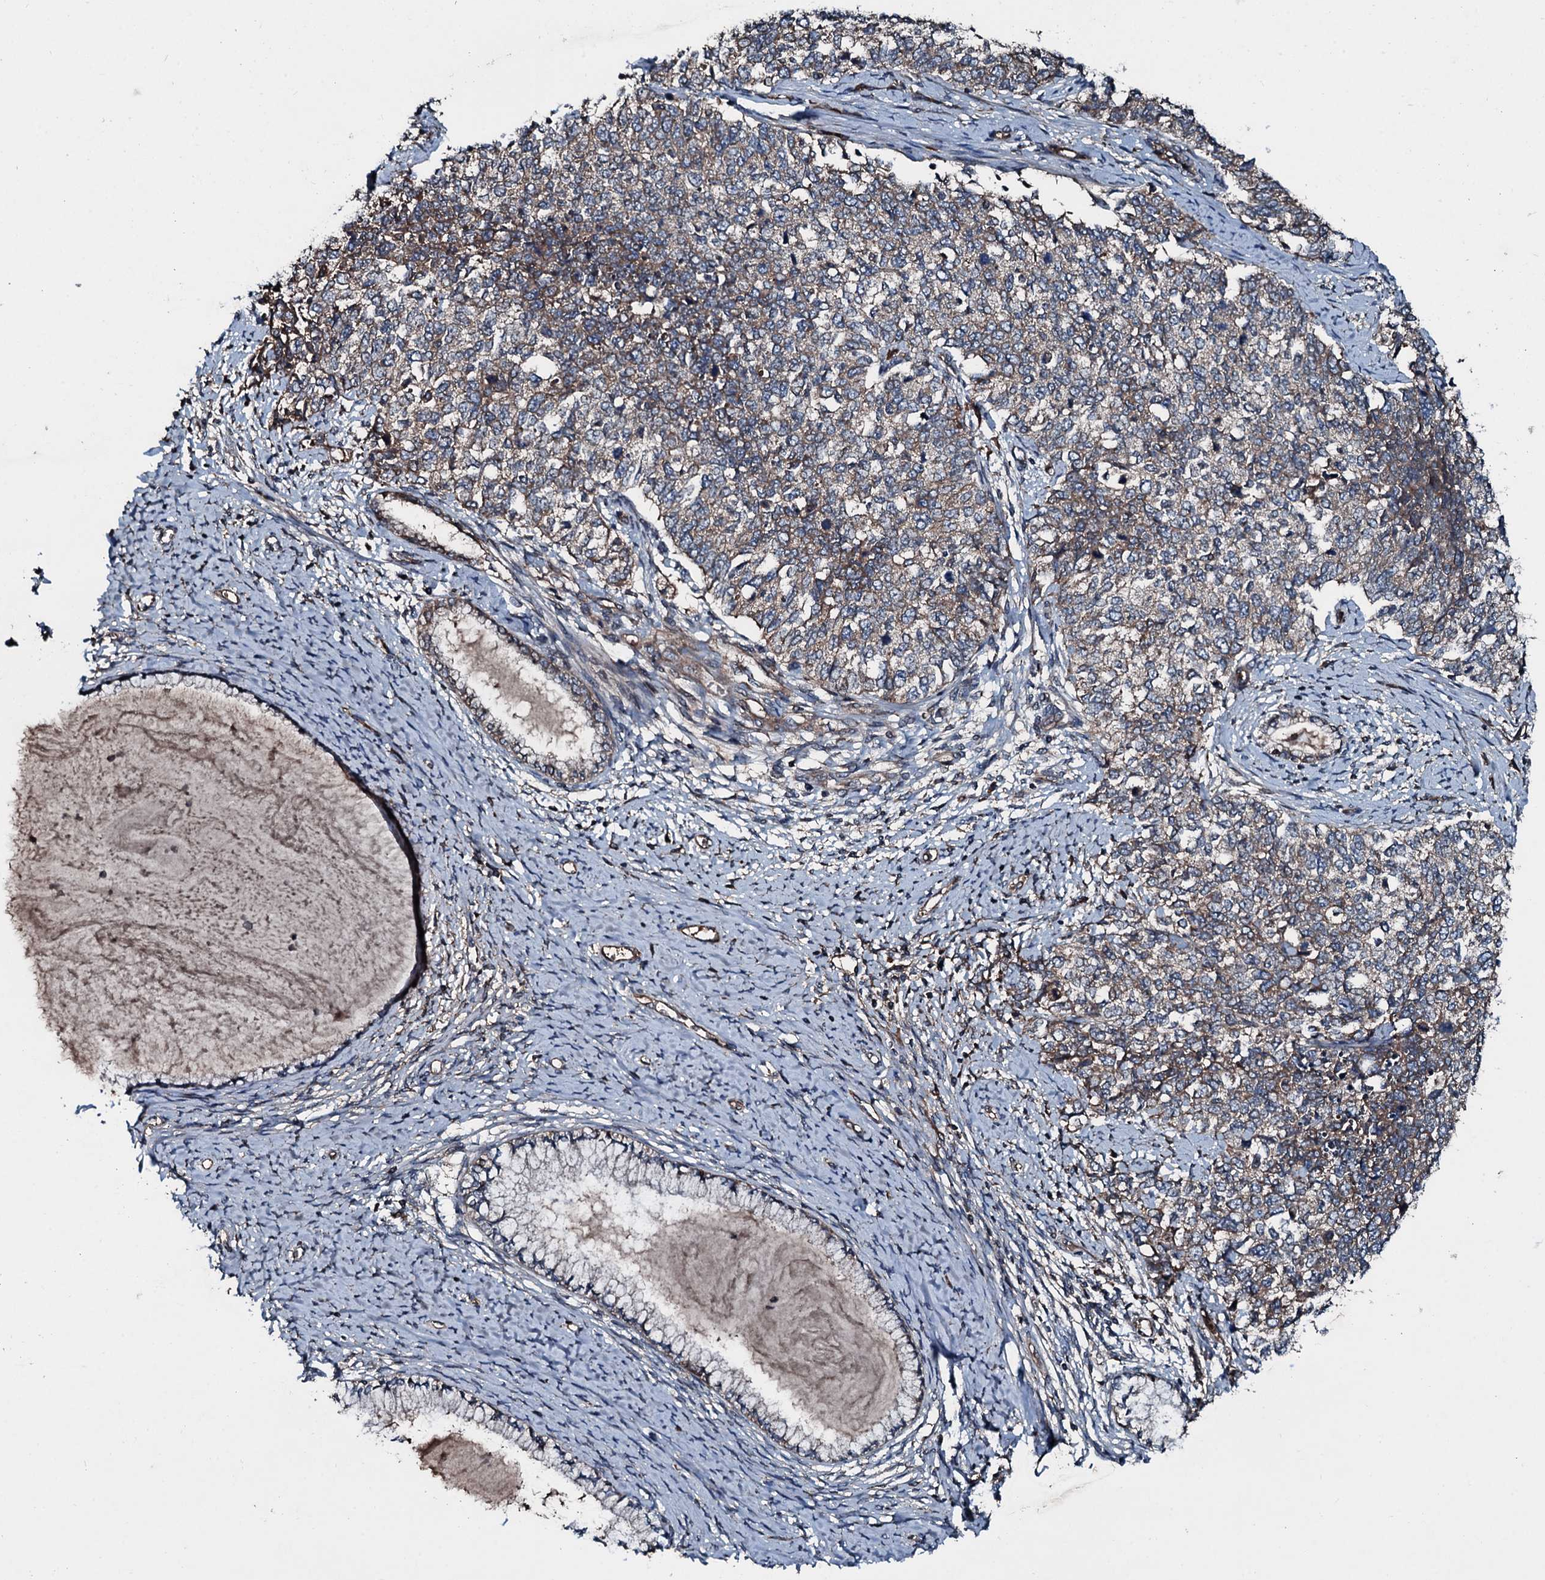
{"staining": {"intensity": "moderate", "quantity": ">75%", "location": "cytoplasmic/membranous"}, "tissue": "cervical cancer", "cell_type": "Tumor cells", "image_type": "cancer", "snomed": [{"axis": "morphology", "description": "Squamous cell carcinoma, NOS"}, {"axis": "topography", "description": "Cervix"}], "caption": "This is an image of immunohistochemistry staining of cervical cancer (squamous cell carcinoma), which shows moderate staining in the cytoplasmic/membranous of tumor cells.", "gene": "AARS1", "patient": {"sex": "female", "age": 63}}